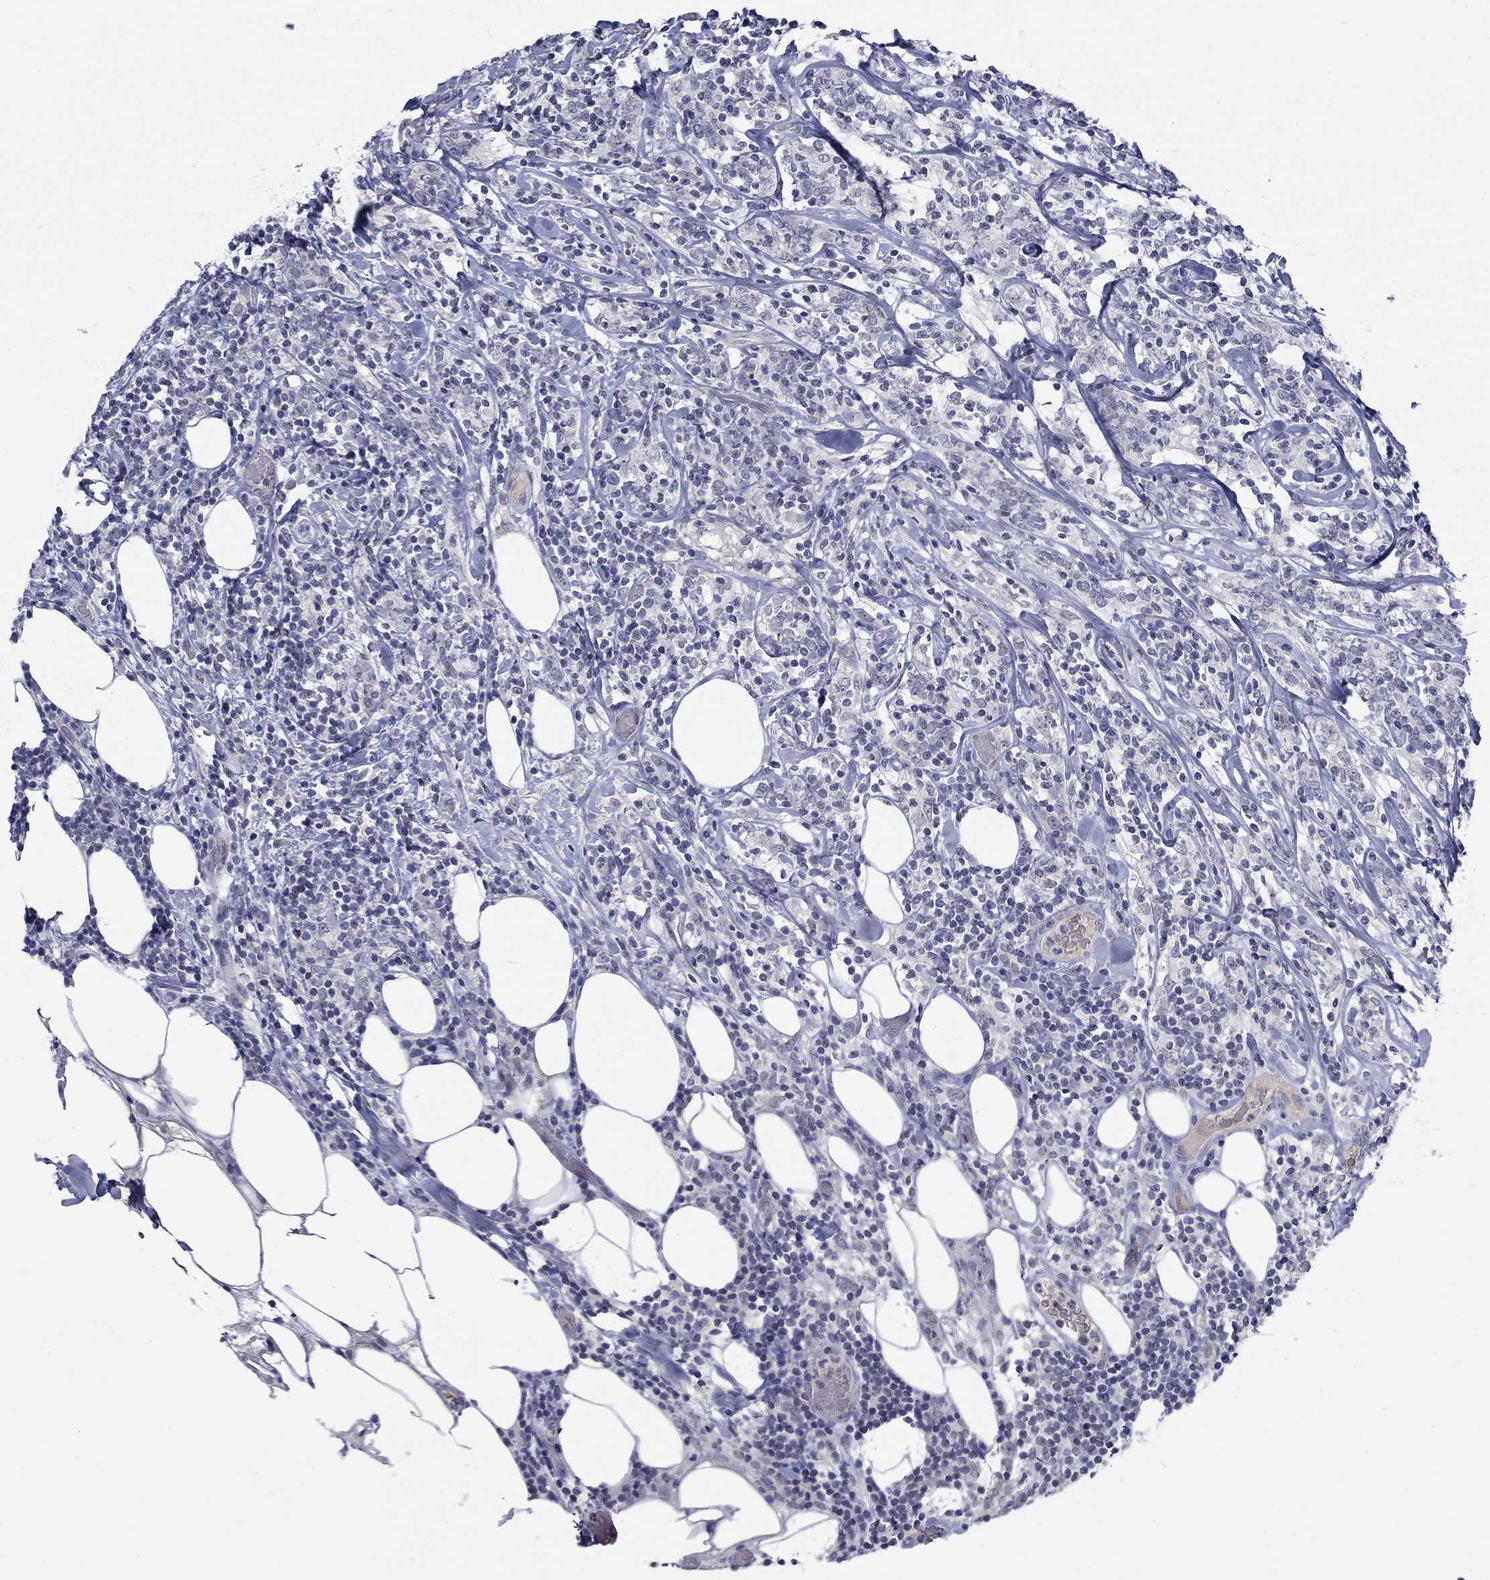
{"staining": {"intensity": "negative", "quantity": "none", "location": "none"}, "tissue": "lymphoma", "cell_type": "Tumor cells", "image_type": "cancer", "snomed": [{"axis": "morphology", "description": "Malignant lymphoma, non-Hodgkin's type, High grade"}, {"axis": "topography", "description": "Lymph node"}], "caption": "This micrograph is of high-grade malignant lymphoma, non-Hodgkin's type stained with immunohistochemistry to label a protein in brown with the nuclei are counter-stained blue. There is no positivity in tumor cells.", "gene": "NSMF", "patient": {"sex": "female", "age": 84}}